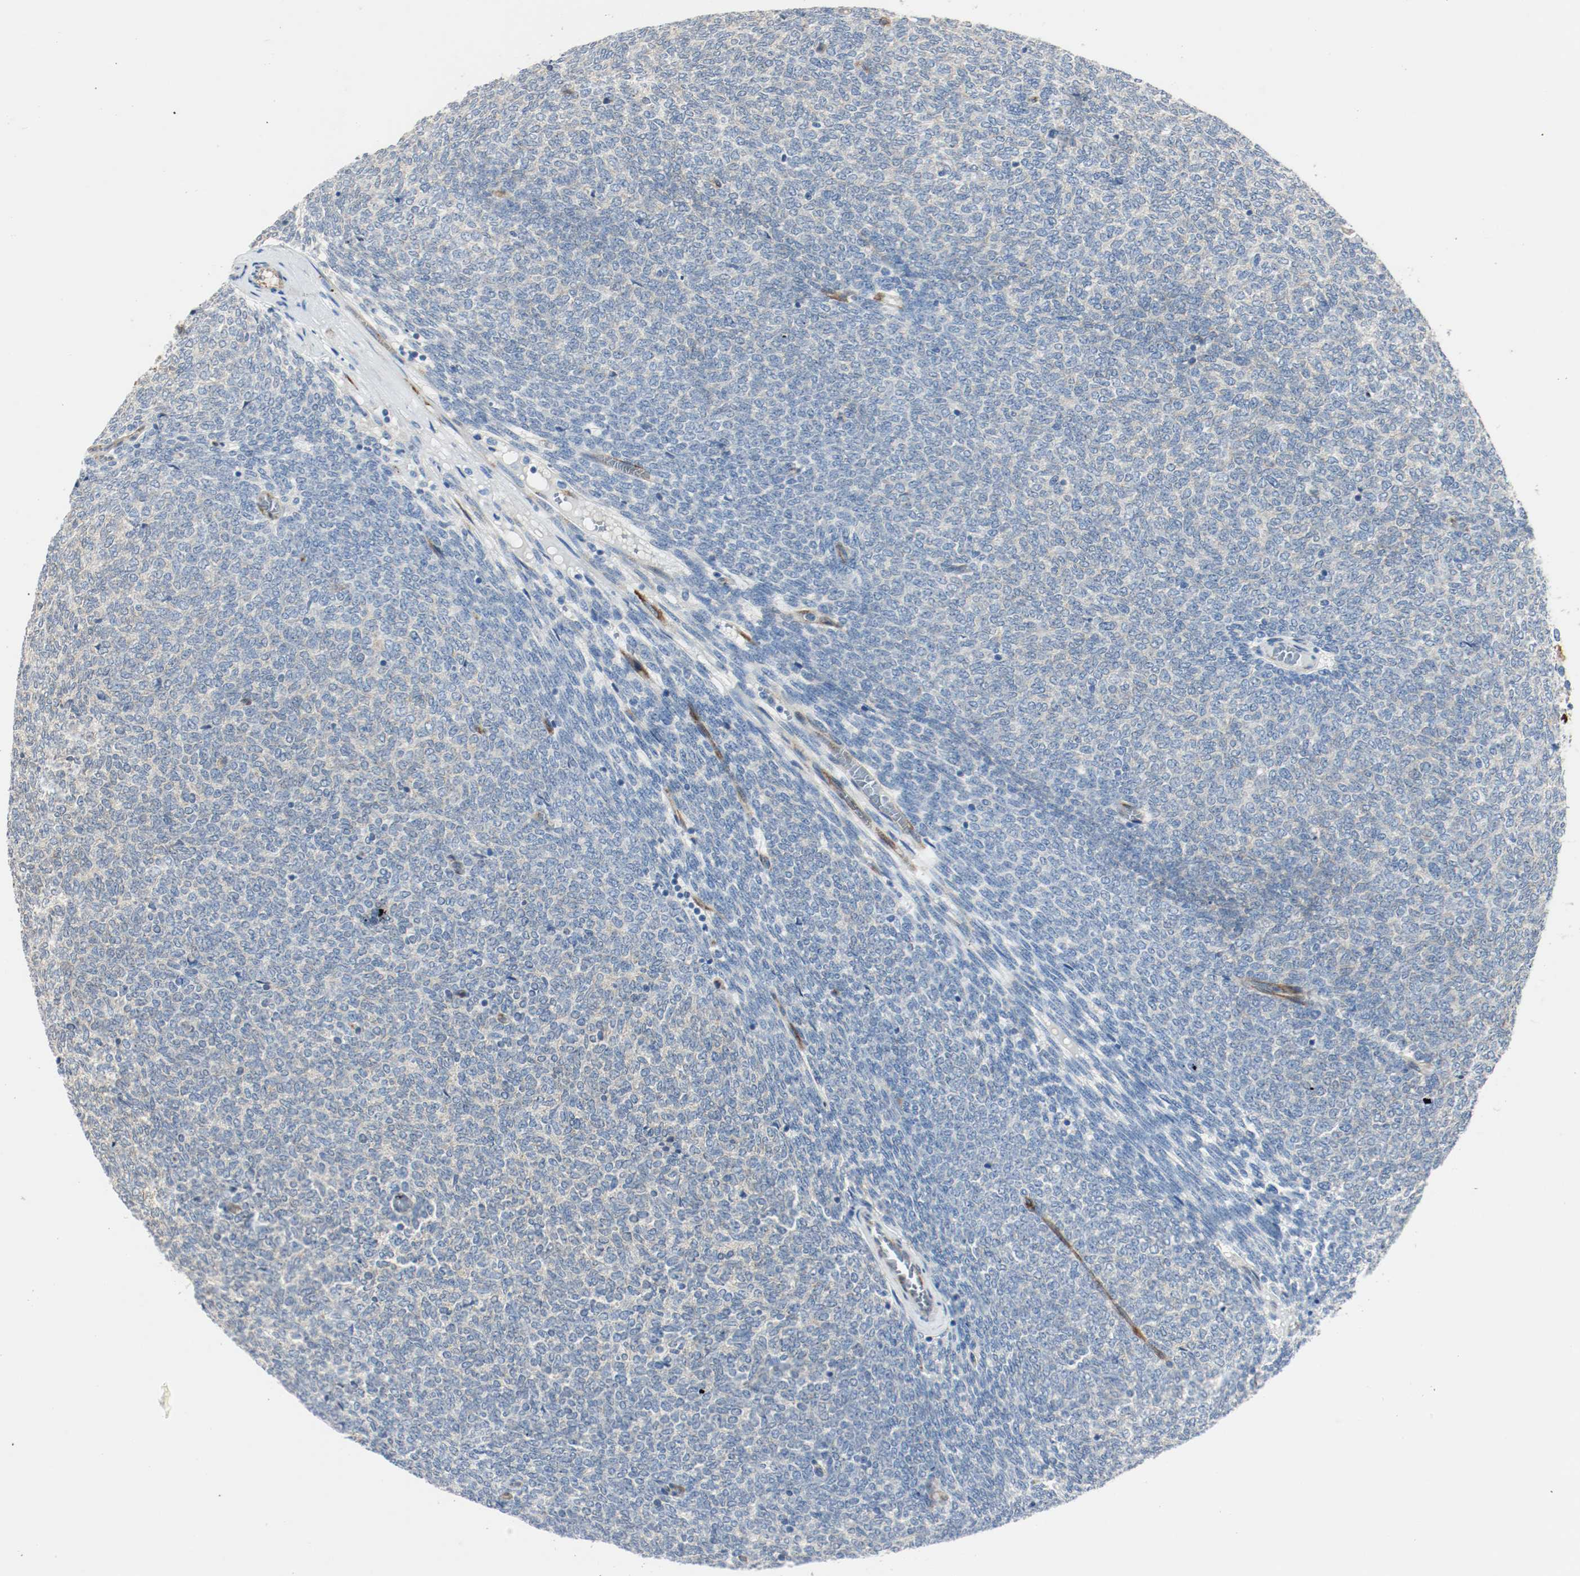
{"staining": {"intensity": "negative", "quantity": "none", "location": "none"}, "tissue": "renal cancer", "cell_type": "Tumor cells", "image_type": "cancer", "snomed": [{"axis": "morphology", "description": "Neoplasm, malignant, NOS"}, {"axis": "topography", "description": "Kidney"}], "caption": "Immunohistochemical staining of renal cancer (malignant neoplasm) shows no significant expression in tumor cells. Brightfield microscopy of immunohistochemistry (IHC) stained with DAB (3,3'-diaminobenzidine) (brown) and hematoxylin (blue), captured at high magnification.", "gene": "LAMB1", "patient": {"sex": "male", "age": 28}}